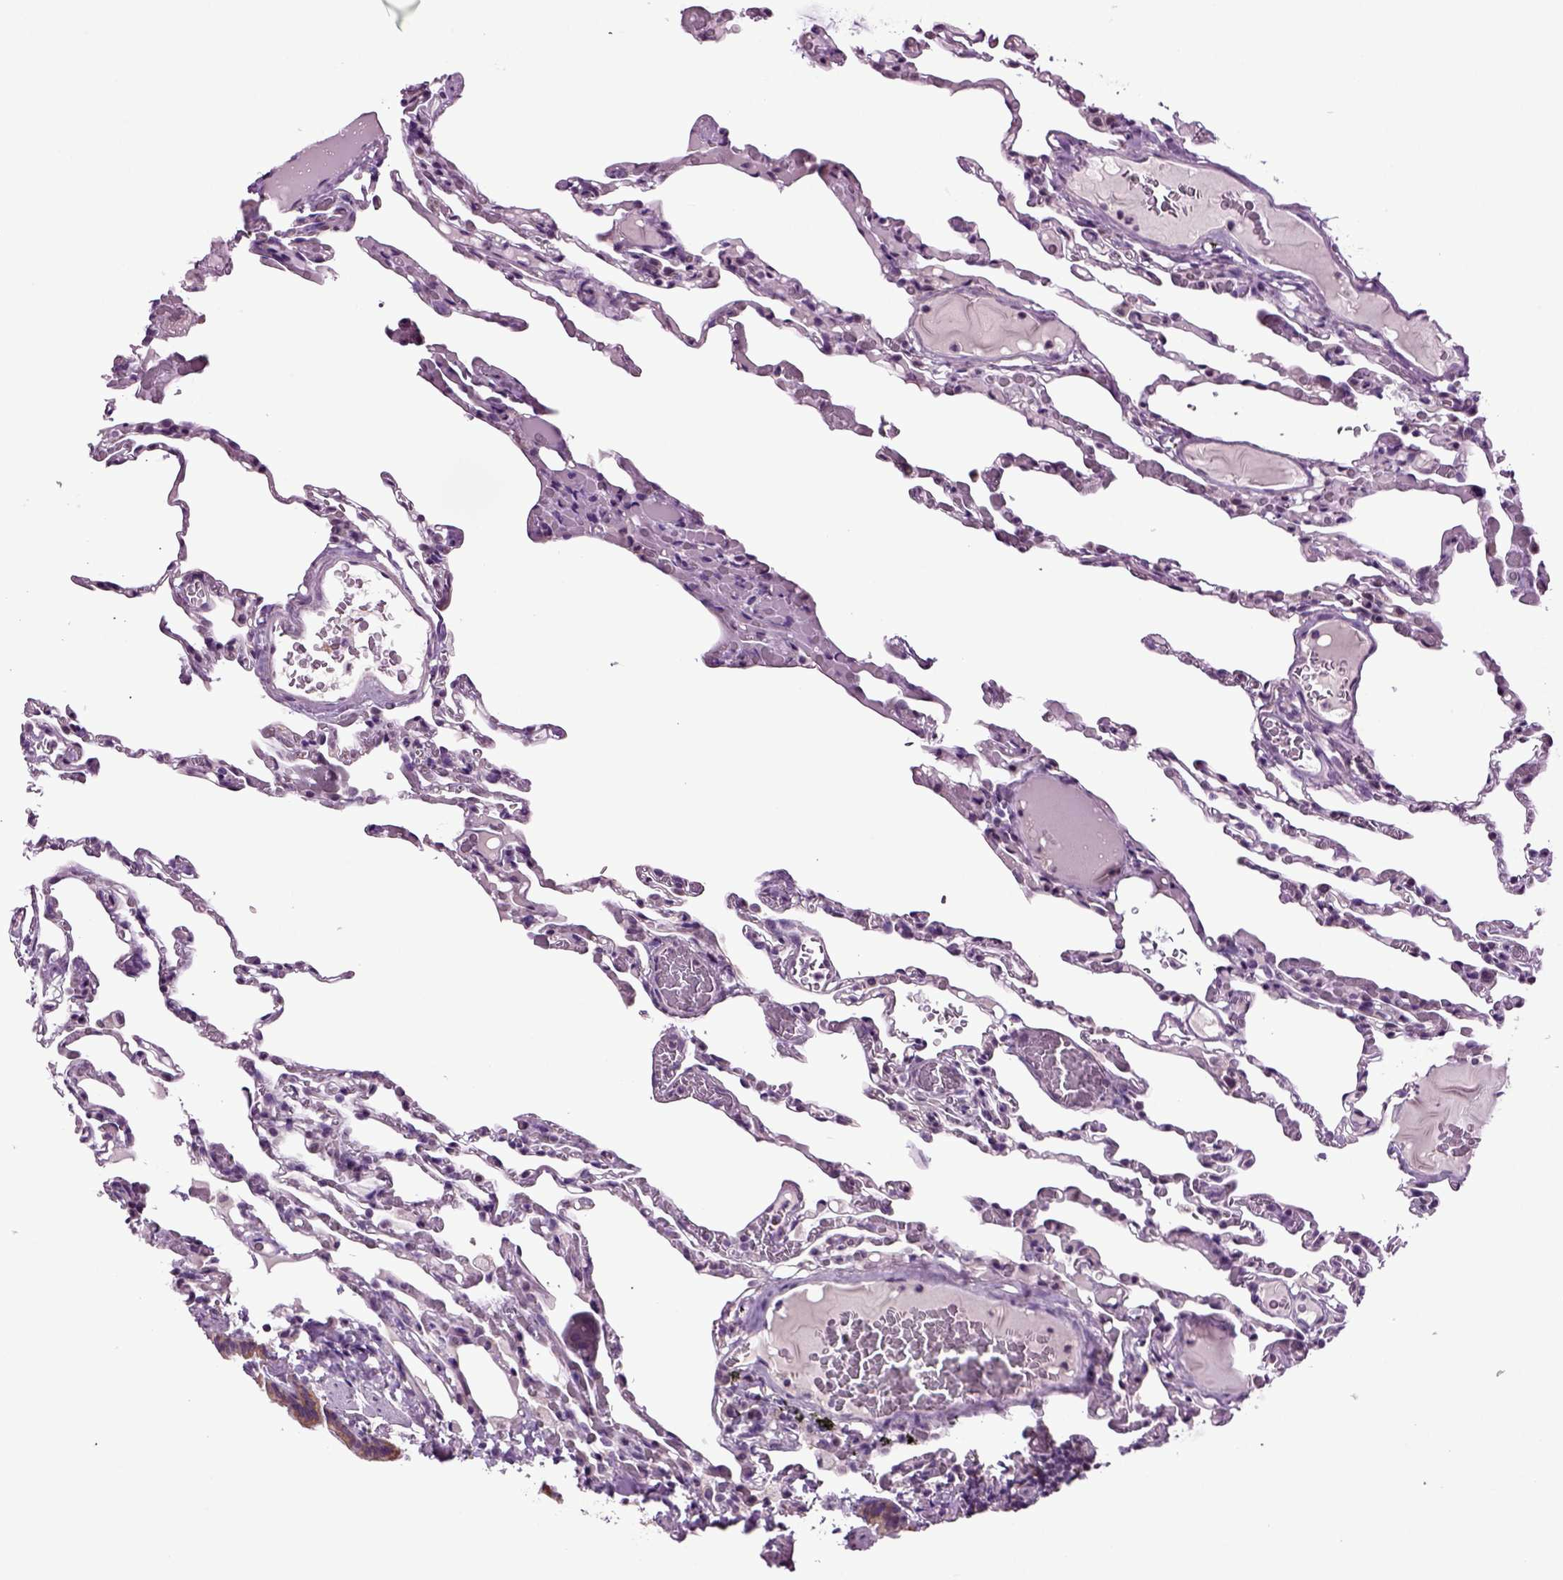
{"staining": {"intensity": "negative", "quantity": "none", "location": "none"}, "tissue": "lung", "cell_type": "Alveolar cells", "image_type": "normal", "snomed": [{"axis": "morphology", "description": "Normal tissue, NOS"}, {"axis": "topography", "description": "Lung"}], "caption": "An IHC image of benign lung is shown. There is no staining in alveolar cells of lung.", "gene": "PLCH2", "patient": {"sex": "female", "age": 43}}